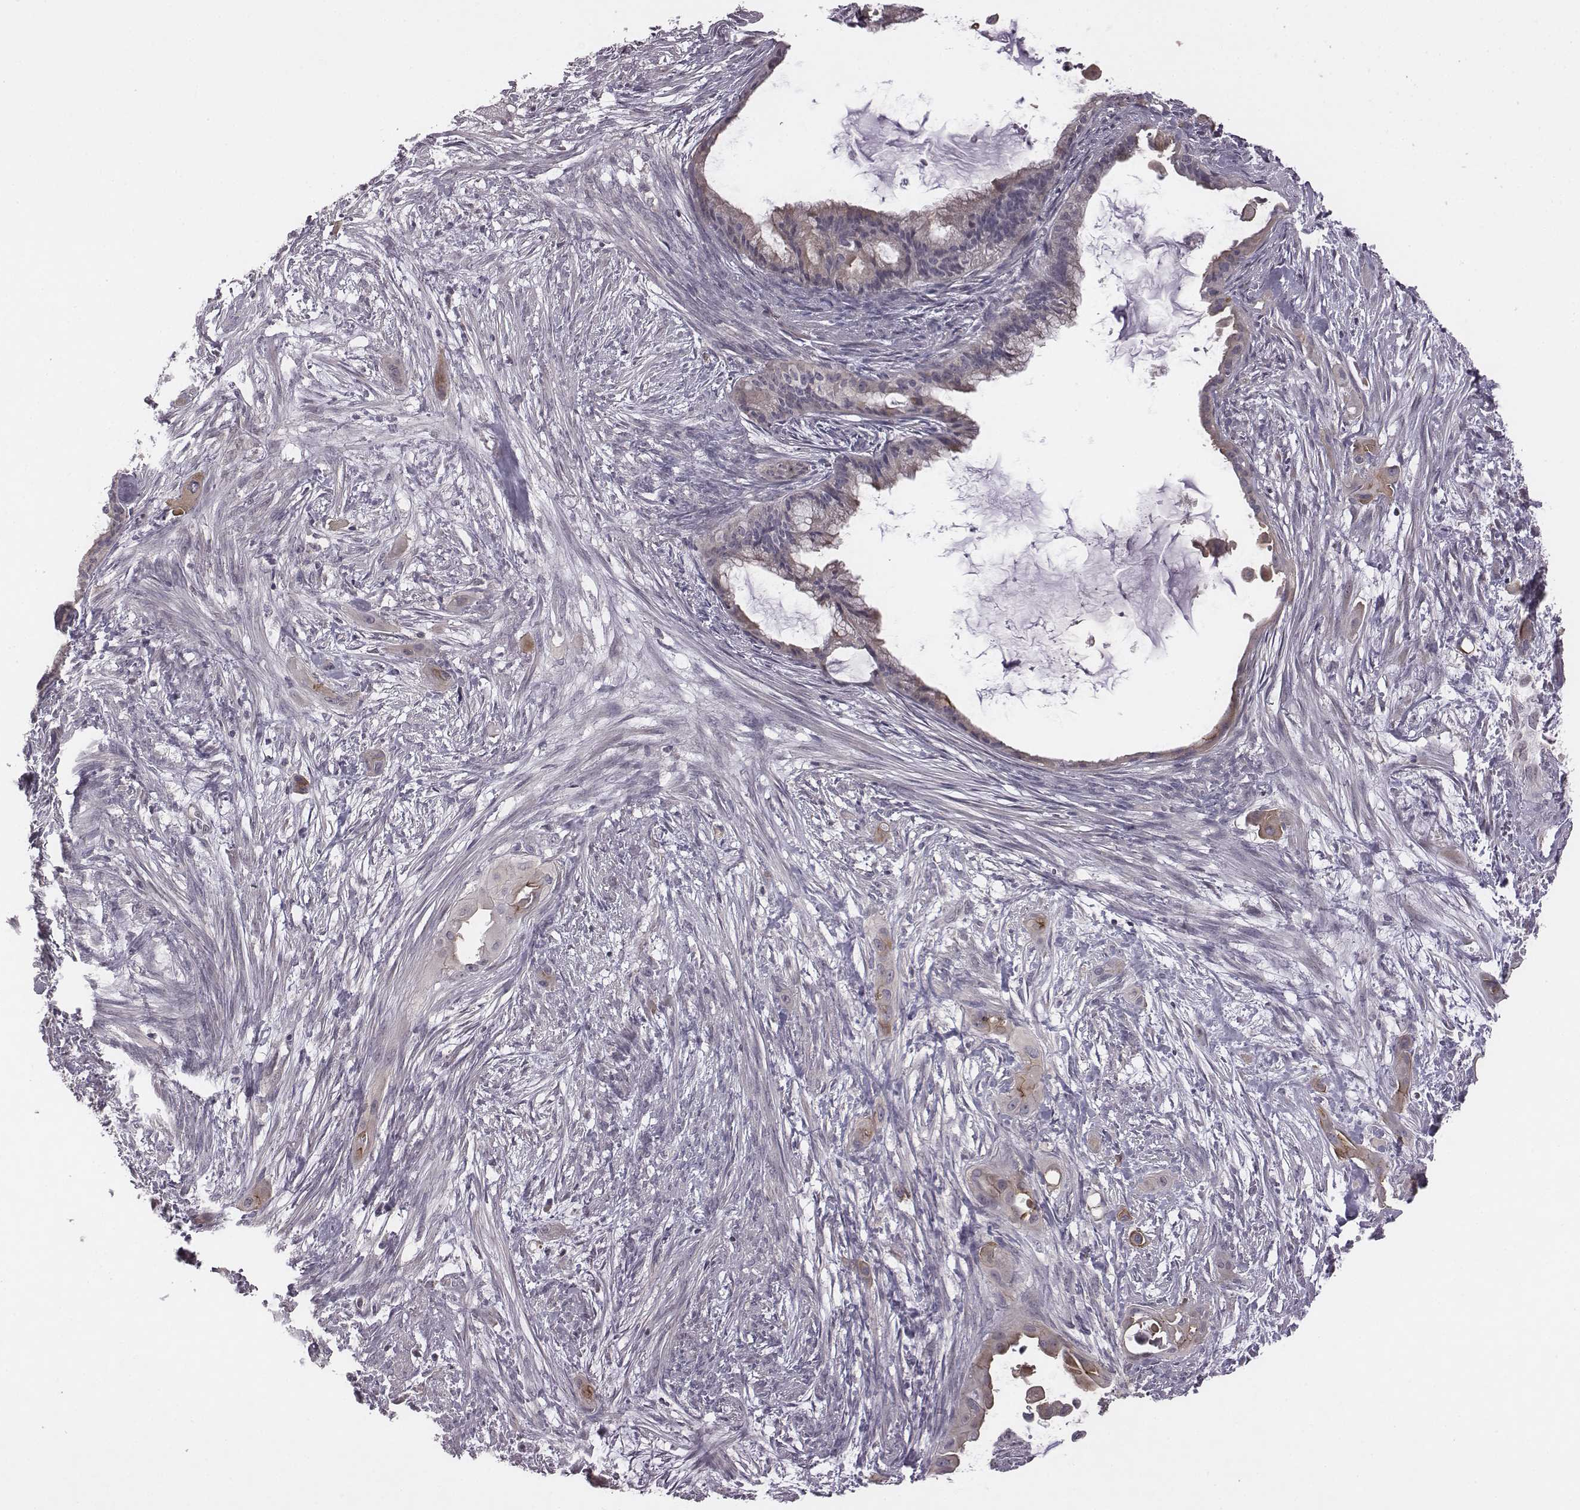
{"staining": {"intensity": "moderate", "quantity": "<25%", "location": "cytoplasmic/membranous"}, "tissue": "endometrial cancer", "cell_type": "Tumor cells", "image_type": "cancer", "snomed": [{"axis": "morphology", "description": "Adenocarcinoma, NOS"}, {"axis": "topography", "description": "Endometrium"}], "caption": "Endometrial adenocarcinoma stained with a brown dye exhibits moderate cytoplasmic/membranous positive staining in about <25% of tumor cells.", "gene": "BICDL1", "patient": {"sex": "female", "age": 86}}